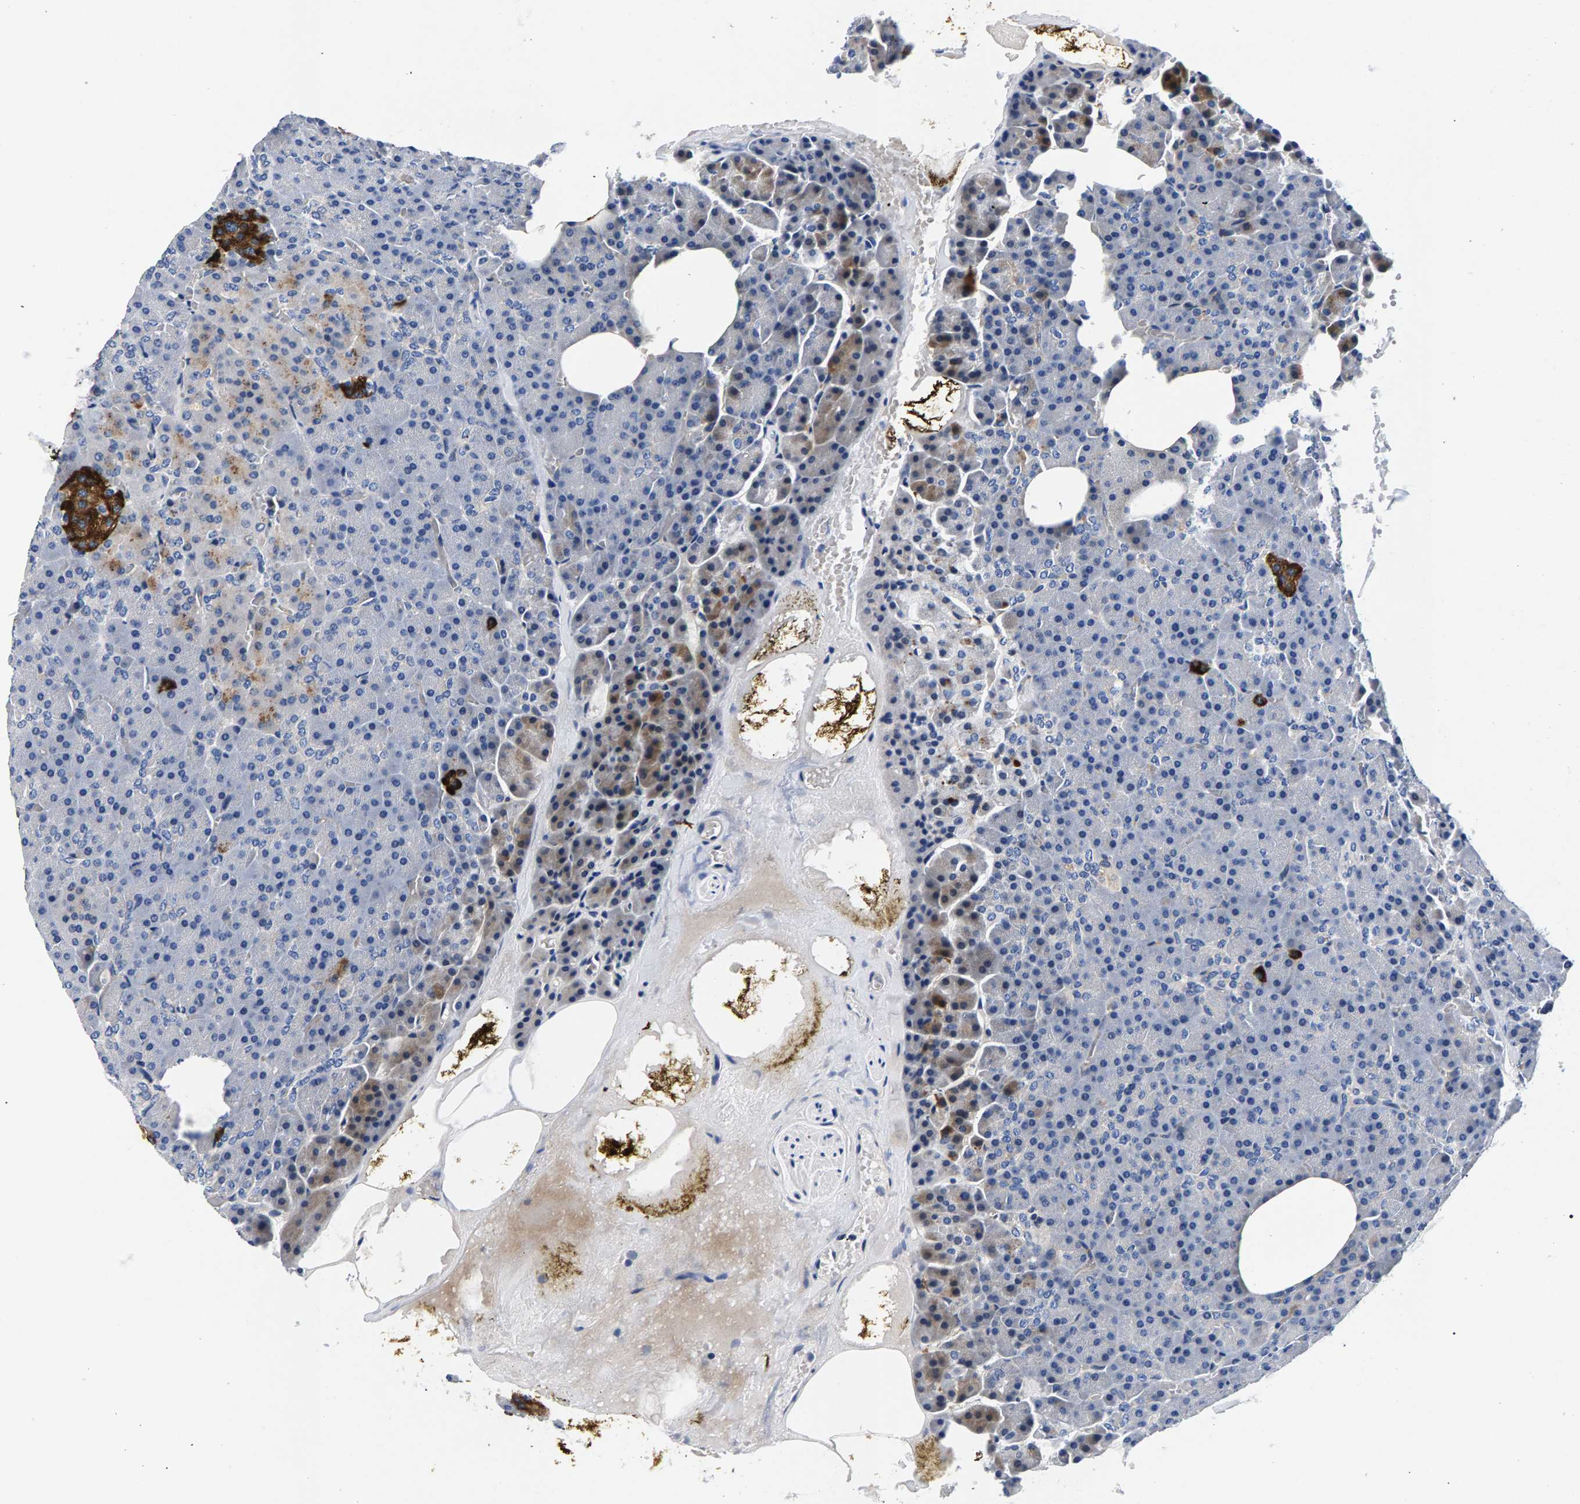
{"staining": {"intensity": "negative", "quantity": "none", "location": "none"}, "tissue": "pancreas", "cell_type": "Exocrine glandular cells", "image_type": "normal", "snomed": [{"axis": "morphology", "description": "Normal tissue, NOS"}, {"axis": "topography", "description": "Pancreas"}], "caption": "DAB (3,3'-diaminobenzidine) immunohistochemical staining of unremarkable pancreas exhibits no significant staining in exocrine glandular cells. (DAB immunohistochemistry (IHC) with hematoxylin counter stain).", "gene": "P2RY4", "patient": {"sex": "female", "age": 35}}